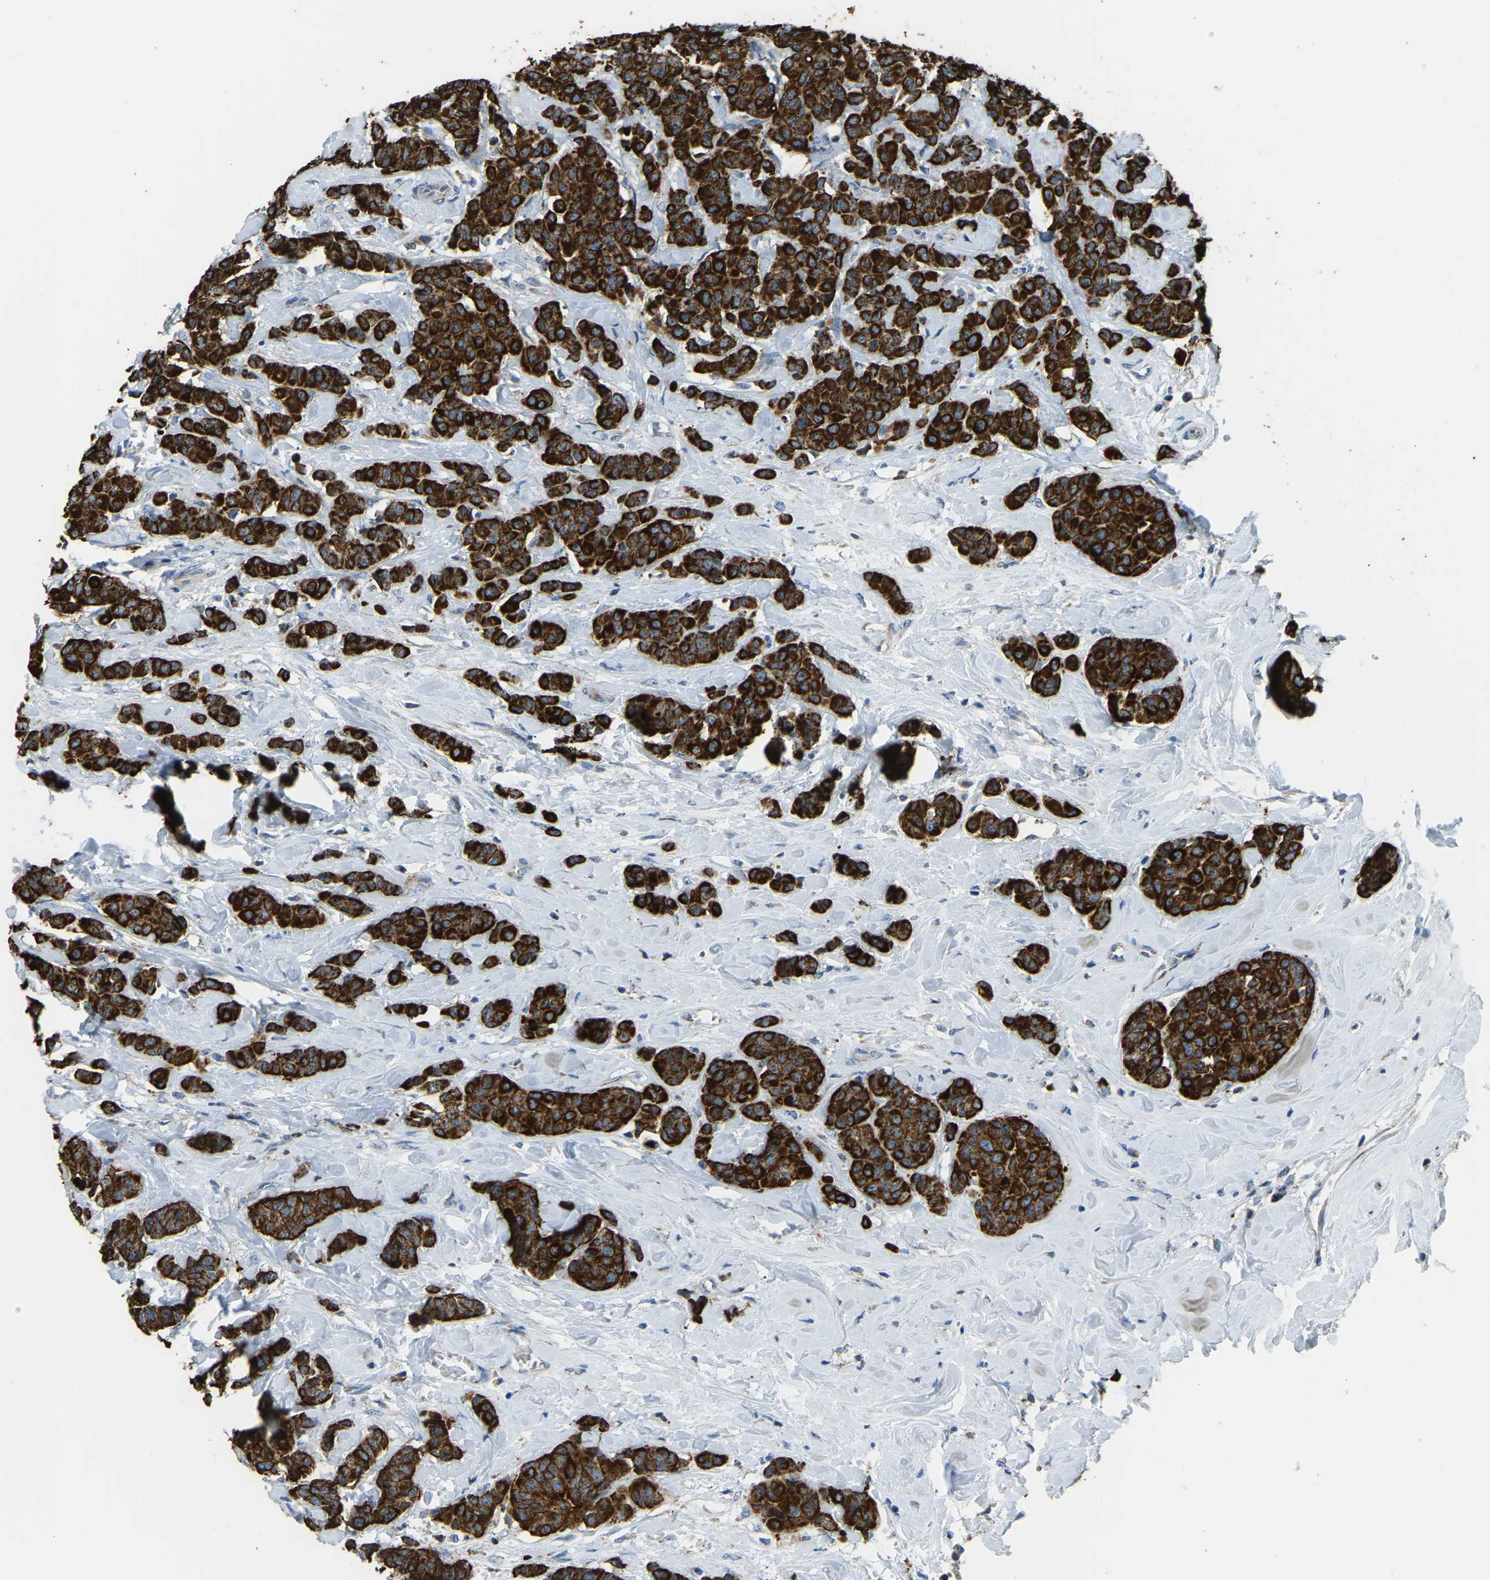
{"staining": {"intensity": "strong", "quantity": ">75%", "location": "cytoplasmic/membranous"}, "tissue": "breast cancer", "cell_type": "Tumor cells", "image_type": "cancer", "snomed": [{"axis": "morphology", "description": "Normal tissue, NOS"}, {"axis": "morphology", "description": "Duct carcinoma"}, {"axis": "topography", "description": "Breast"}], "caption": "Brown immunohistochemical staining in human breast cancer (intraductal carcinoma) demonstrates strong cytoplasmic/membranous positivity in approximately >75% of tumor cells.", "gene": "ZNF200", "patient": {"sex": "female", "age": 40}}